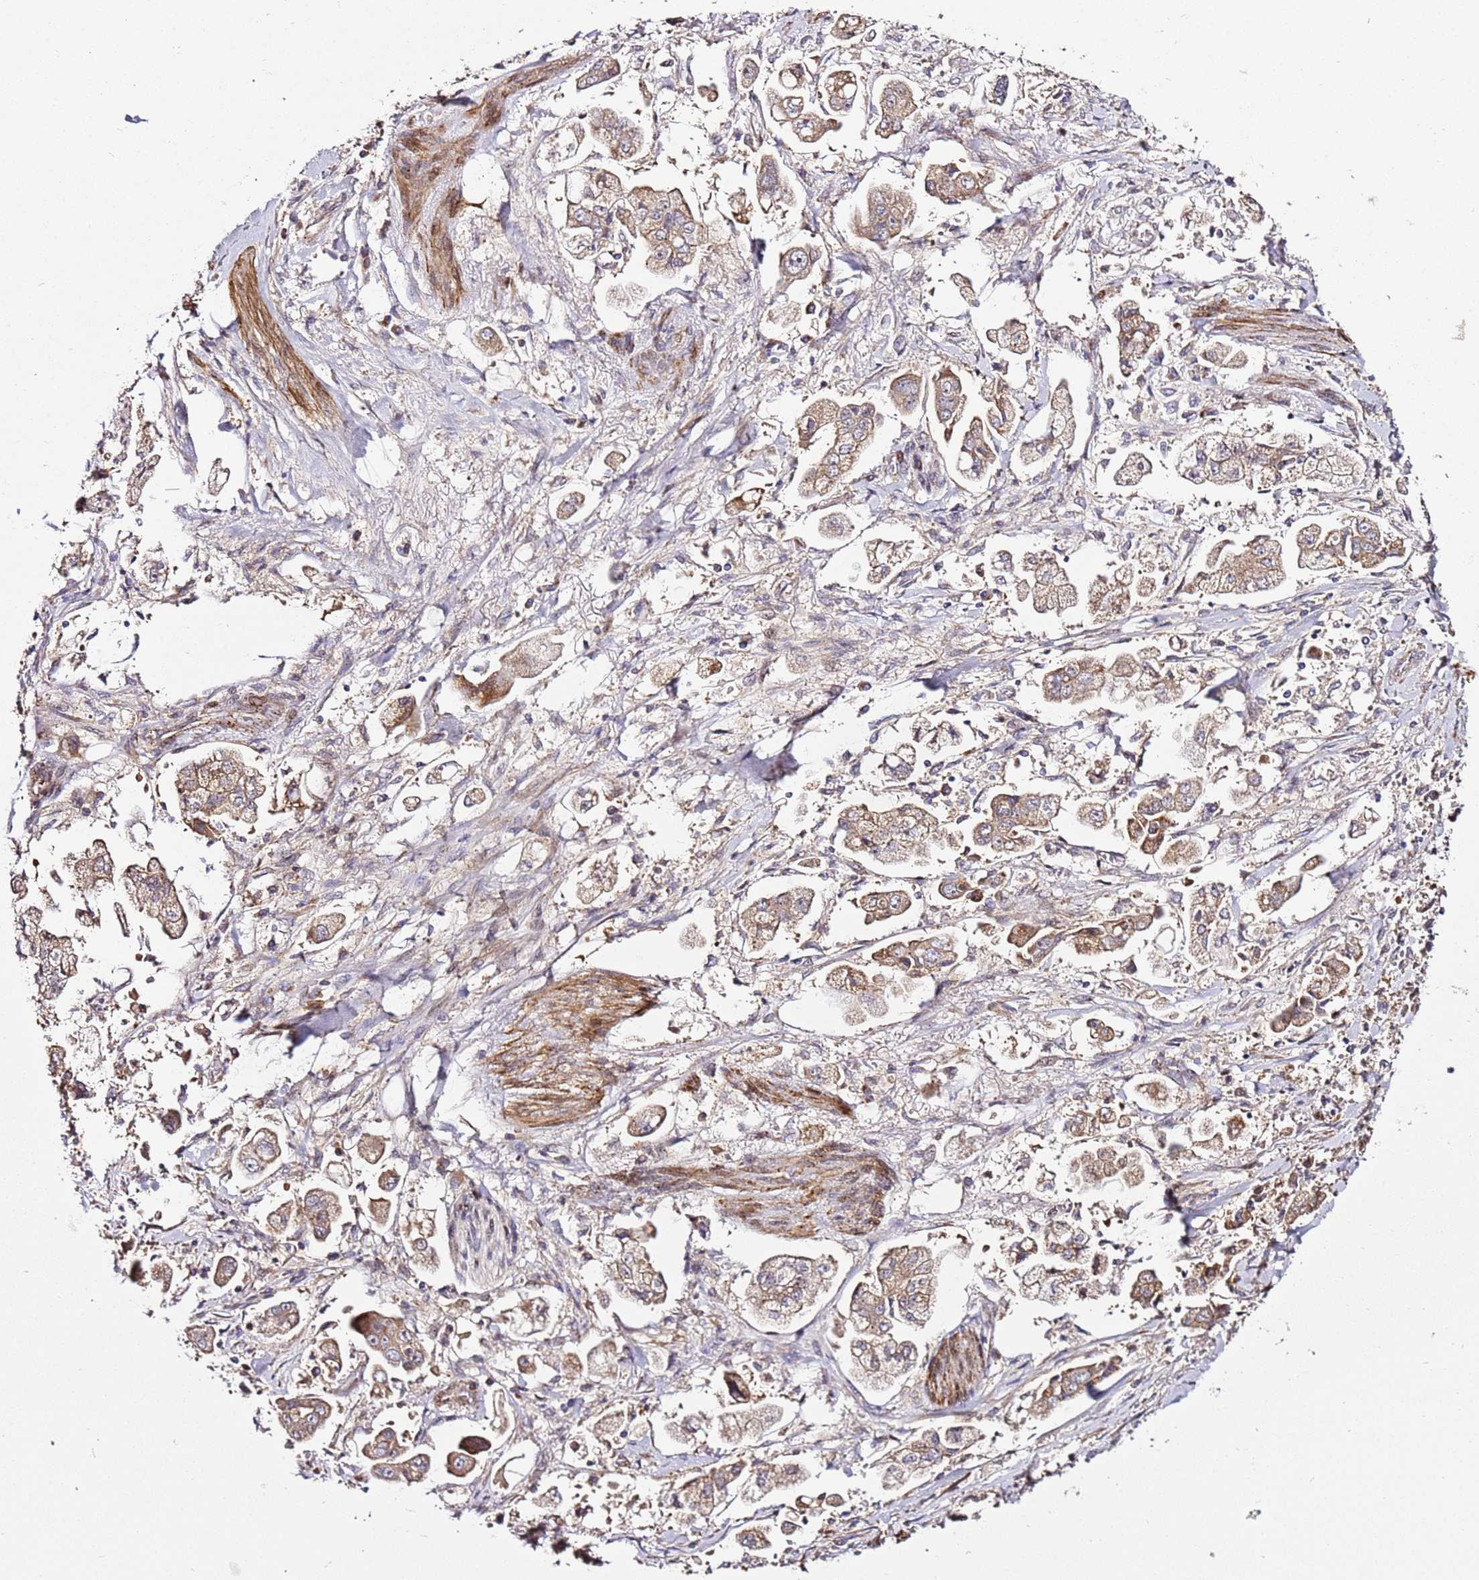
{"staining": {"intensity": "moderate", "quantity": ">75%", "location": "cytoplasmic/membranous"}, "tissue": "stomach cancer", "cell_type": "Tumor cells", "image_type": "cancer", "snomed": [{"axis": "morphology", "description": "Adenocarcinoma, NOS"}, {"axis": "topography", "description": "Stomach"}], "caption": "An image showing moderate cytoplasmic/membranous staining in approximately >75% of tumor cells in stomach adenocarcinoma, as visualized by brown immunohistochemical staining.", "gene": "PVRIG", "patient": {"sex": "male", "age": 62}}